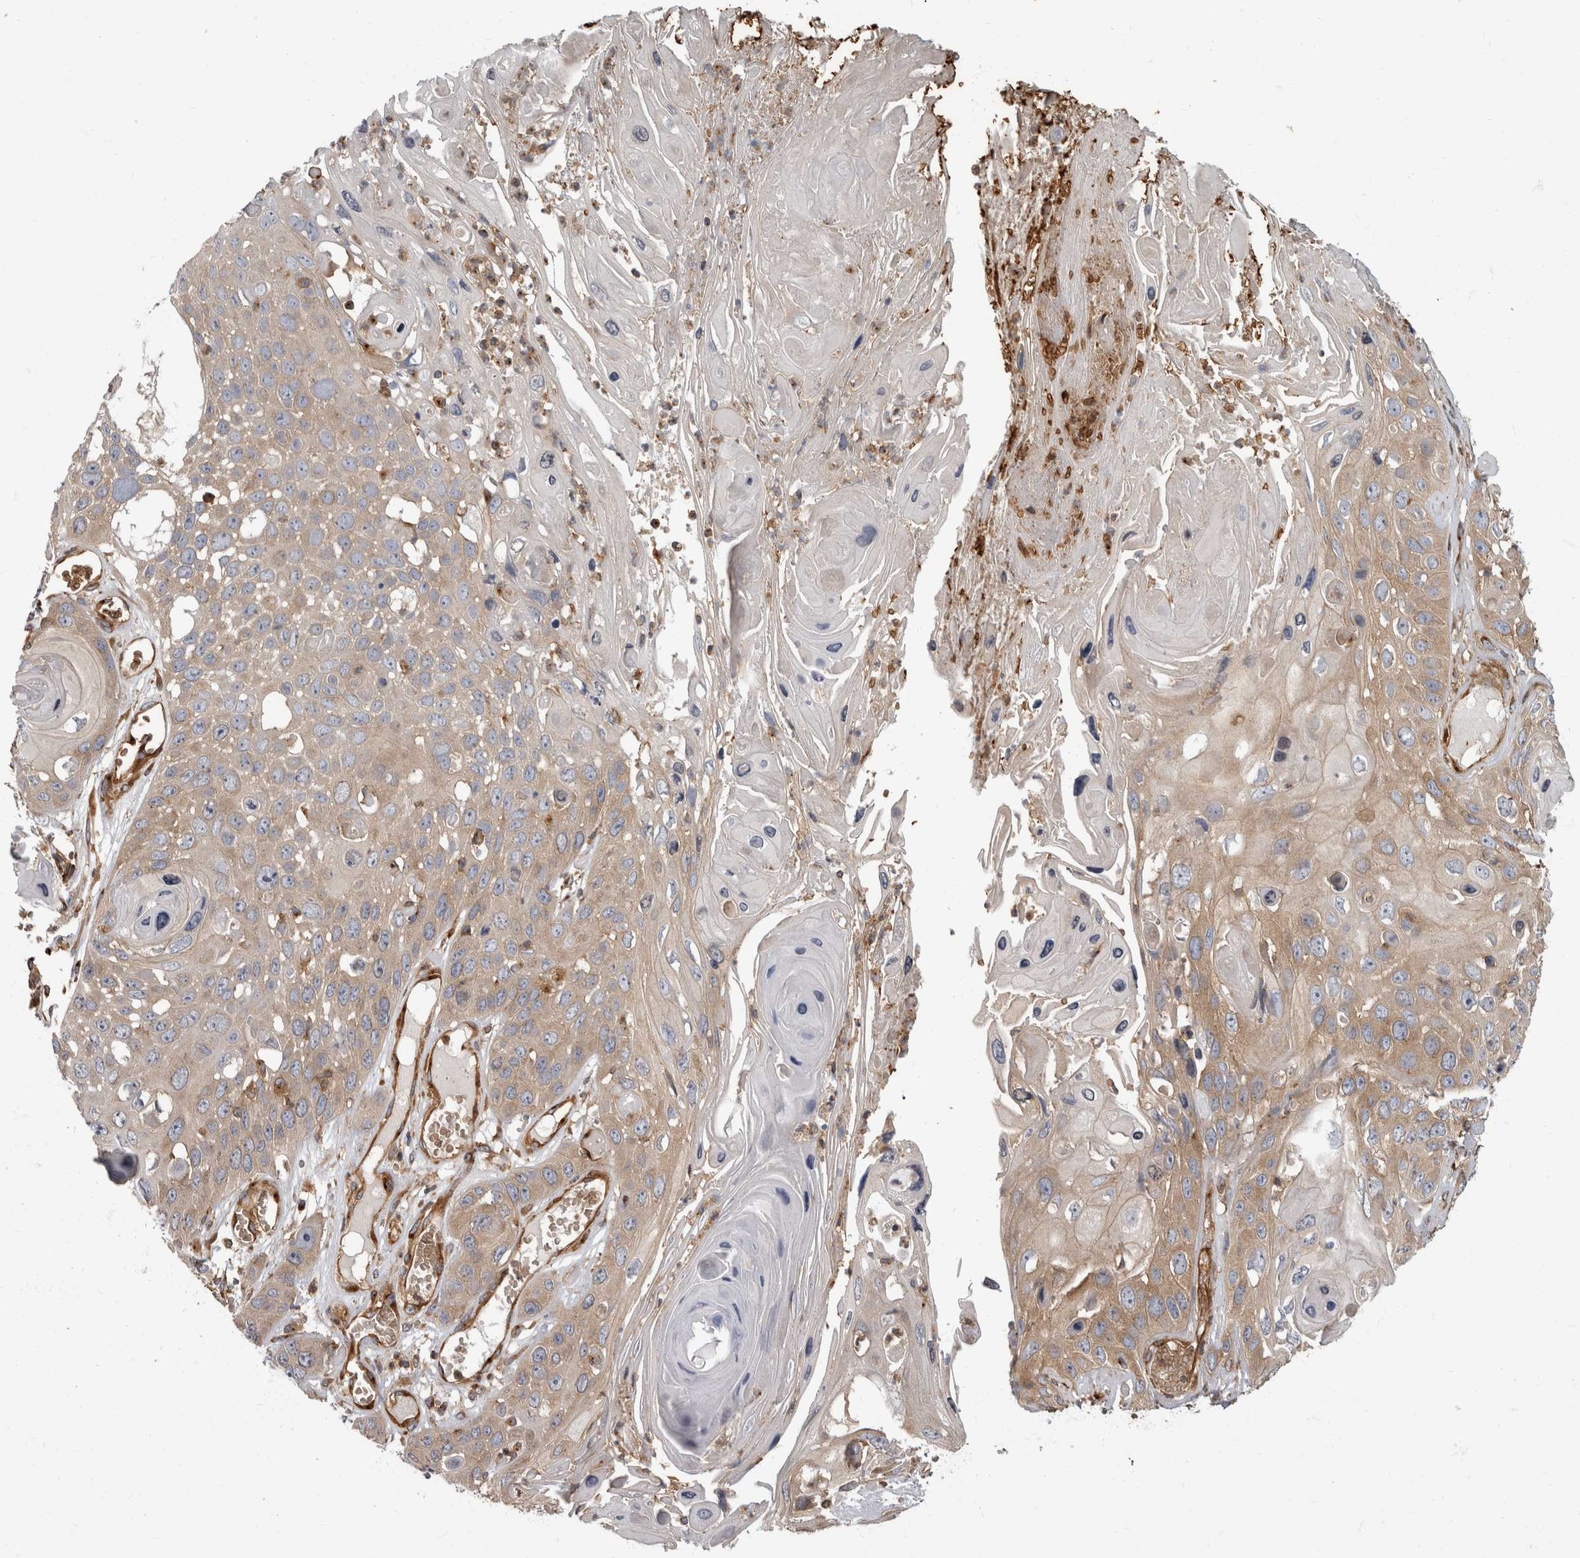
{"staining": {"intensity": "weak", "quantity": "25%-75%", "location": "cytoplasmic/membranous"}, "tissue": "skin cancer", "cell_type": "Tumor cells", "image_type": "cancer", "snomed": [{"axis": "morphology", "description": "Squamous cell carcinoma, NOS"}, {"axis": "topography", "description": "Skin"}], "caption": "The histopathology image demonstrates a brown stain indicating the presence of a protein in the cytoplasmic/membranous of tumor cells in squamous cell carcinoma (skin).", "gene": "HOOK3", "patient": {"sex": "male", "age": 55}}